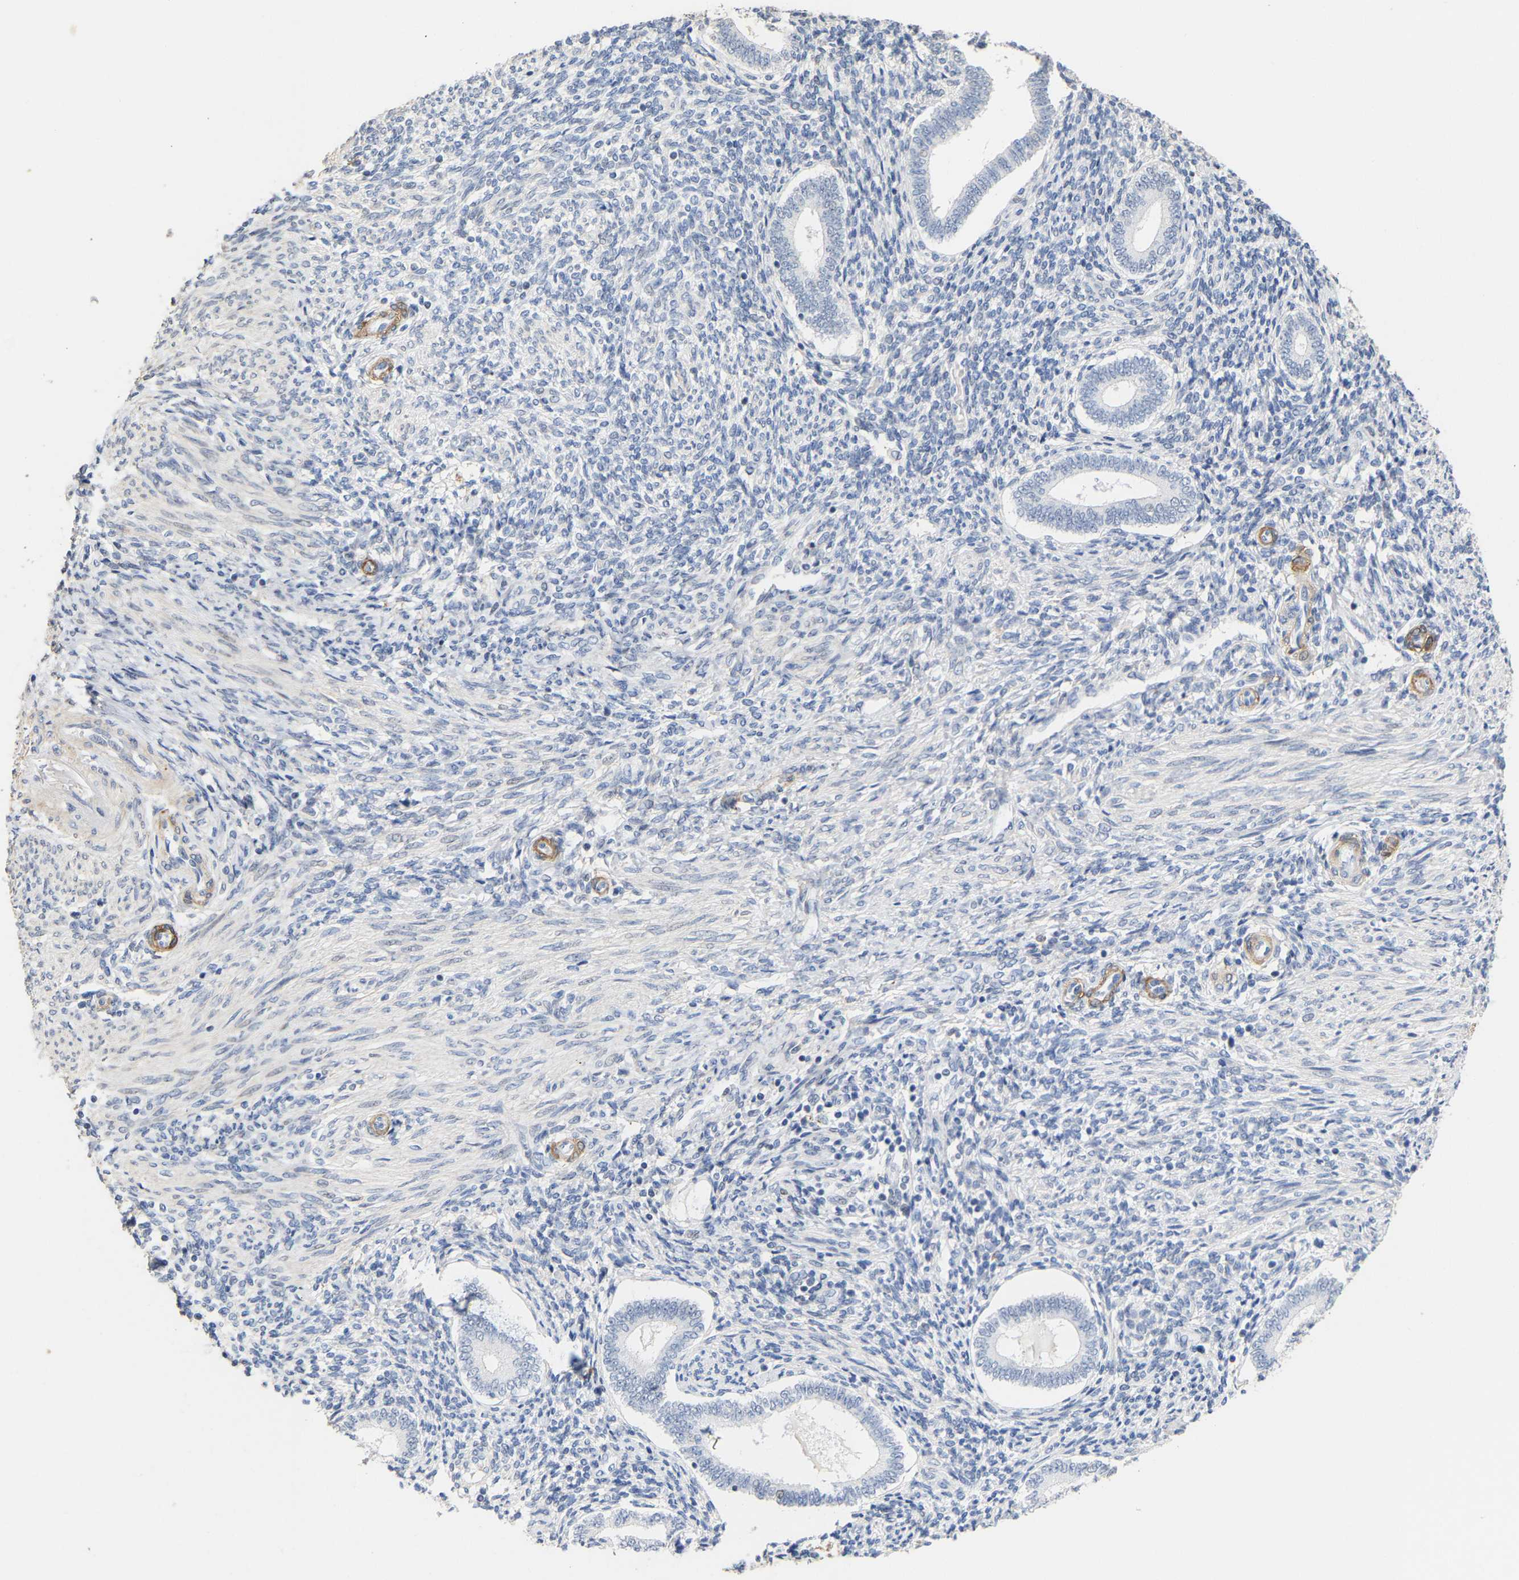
{"staining": {"intensity": "weak", "quantity": "<25%", "location": "nuclear"}, "tissue": "endometrium", "cell_type": "Cells in endometrial stroma", "image_type": "normal", "snomed": [{"axis": "morphology", "description": "Normal tissue, NOS"}, {"axis": "topography", "description": "Endometrium"}], "caption": "Immunohistochemistry (IHC) image of benign endometrium: human endometrium stained with DAB (3,3'-diaminobenzidine) shows no significant protein staining in cells in endometrial stroma. Nuclei are stained in blue.", "gene": "AMPH", "patient": {"sex": "female", "age": 42}}